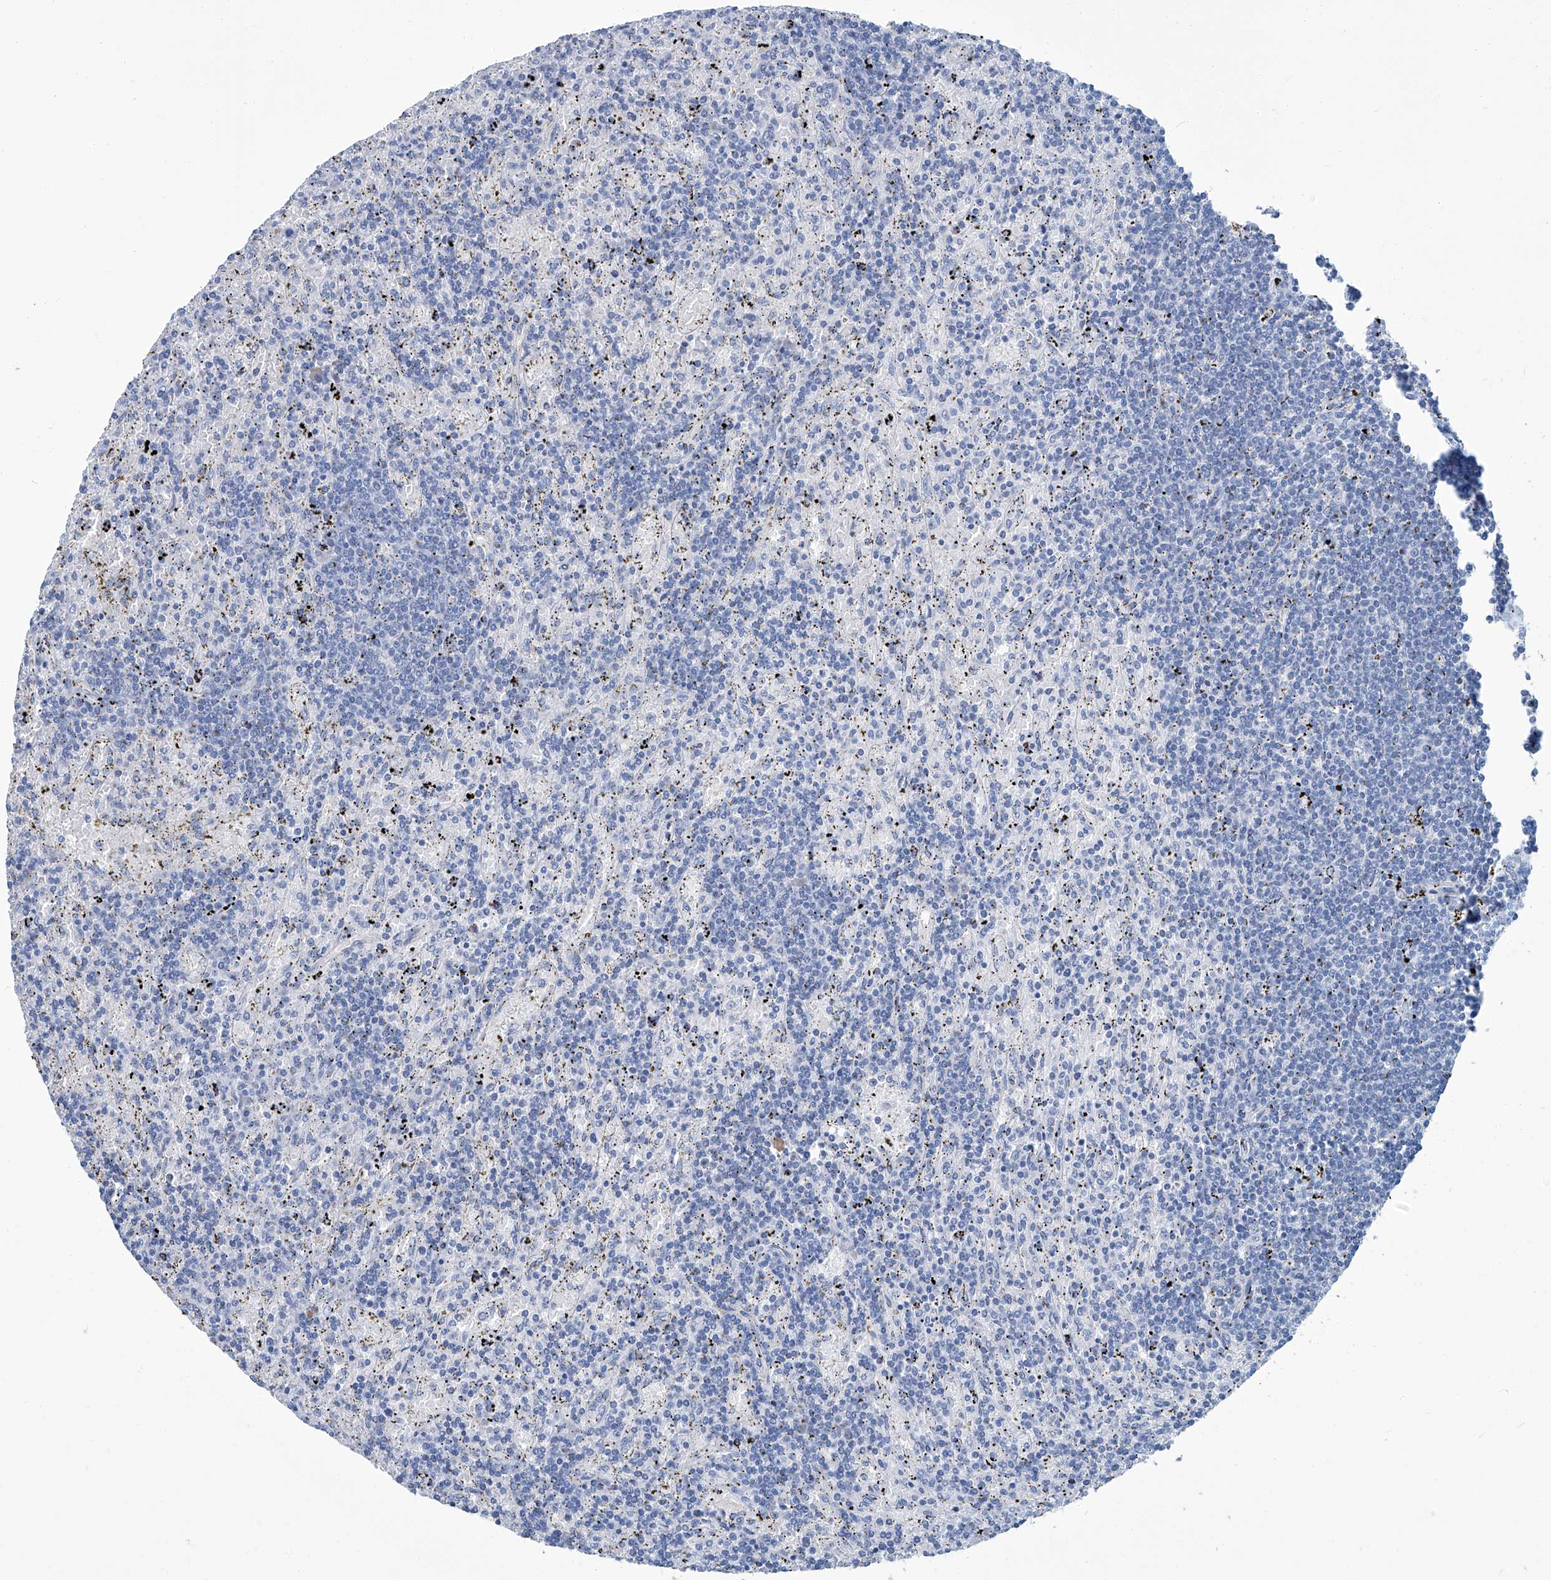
{"staining": {"intensity": "negative", "quantity": "none", "location": "none"}, "tissue": "lymphoma", "cell_type": "Tumor cells", "image_type": "cancer", "snomed": [{"axis": "morphology", "description": "Malignant lymphoma, non-Hodgkin's type, Low grade"}, {"axis": "topography", "description": "Spleen"}], "caption": "IHC image of human lymphoma stained for a protein (brown), which shows no staining in tumor cells.", "gene": "PFKL", "patient": {"sex": "male", "age": 76}}